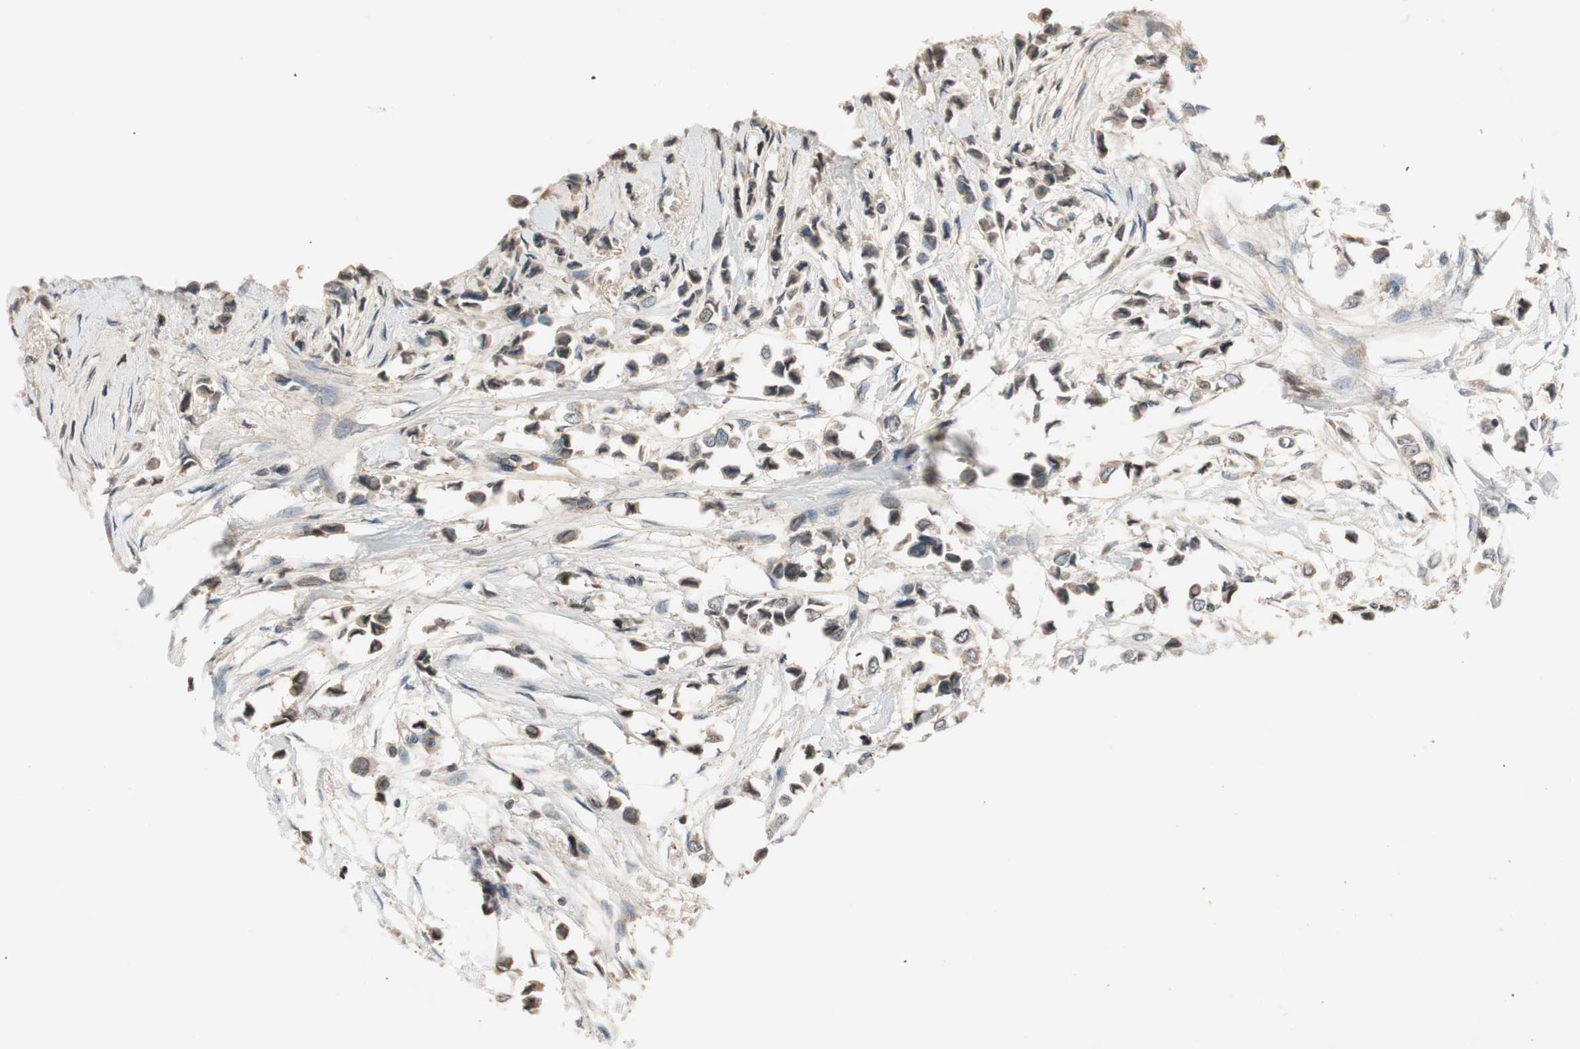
{"staining": {"intensity": "weak", "quantity": "25%-75%", "location": "cytoplasmic/membranous"}, "tissue": "breast cancer", "cell_type": "Tumor cells", "image_type": "cancer", "snomed": [{"axis": "morphology", "description": "Lobular carcinoma"}, {"axis": "topography", "description": "Breast"}], "caption": "Brown immunohistochemical staining in breast cancer (lobular carcinoma) exhibits weak cytoplasmic/membranous expression in about 25%-75% of tumor cells.", "gene": "GCLM", "patient": {"sex": "female", "age": 51}}